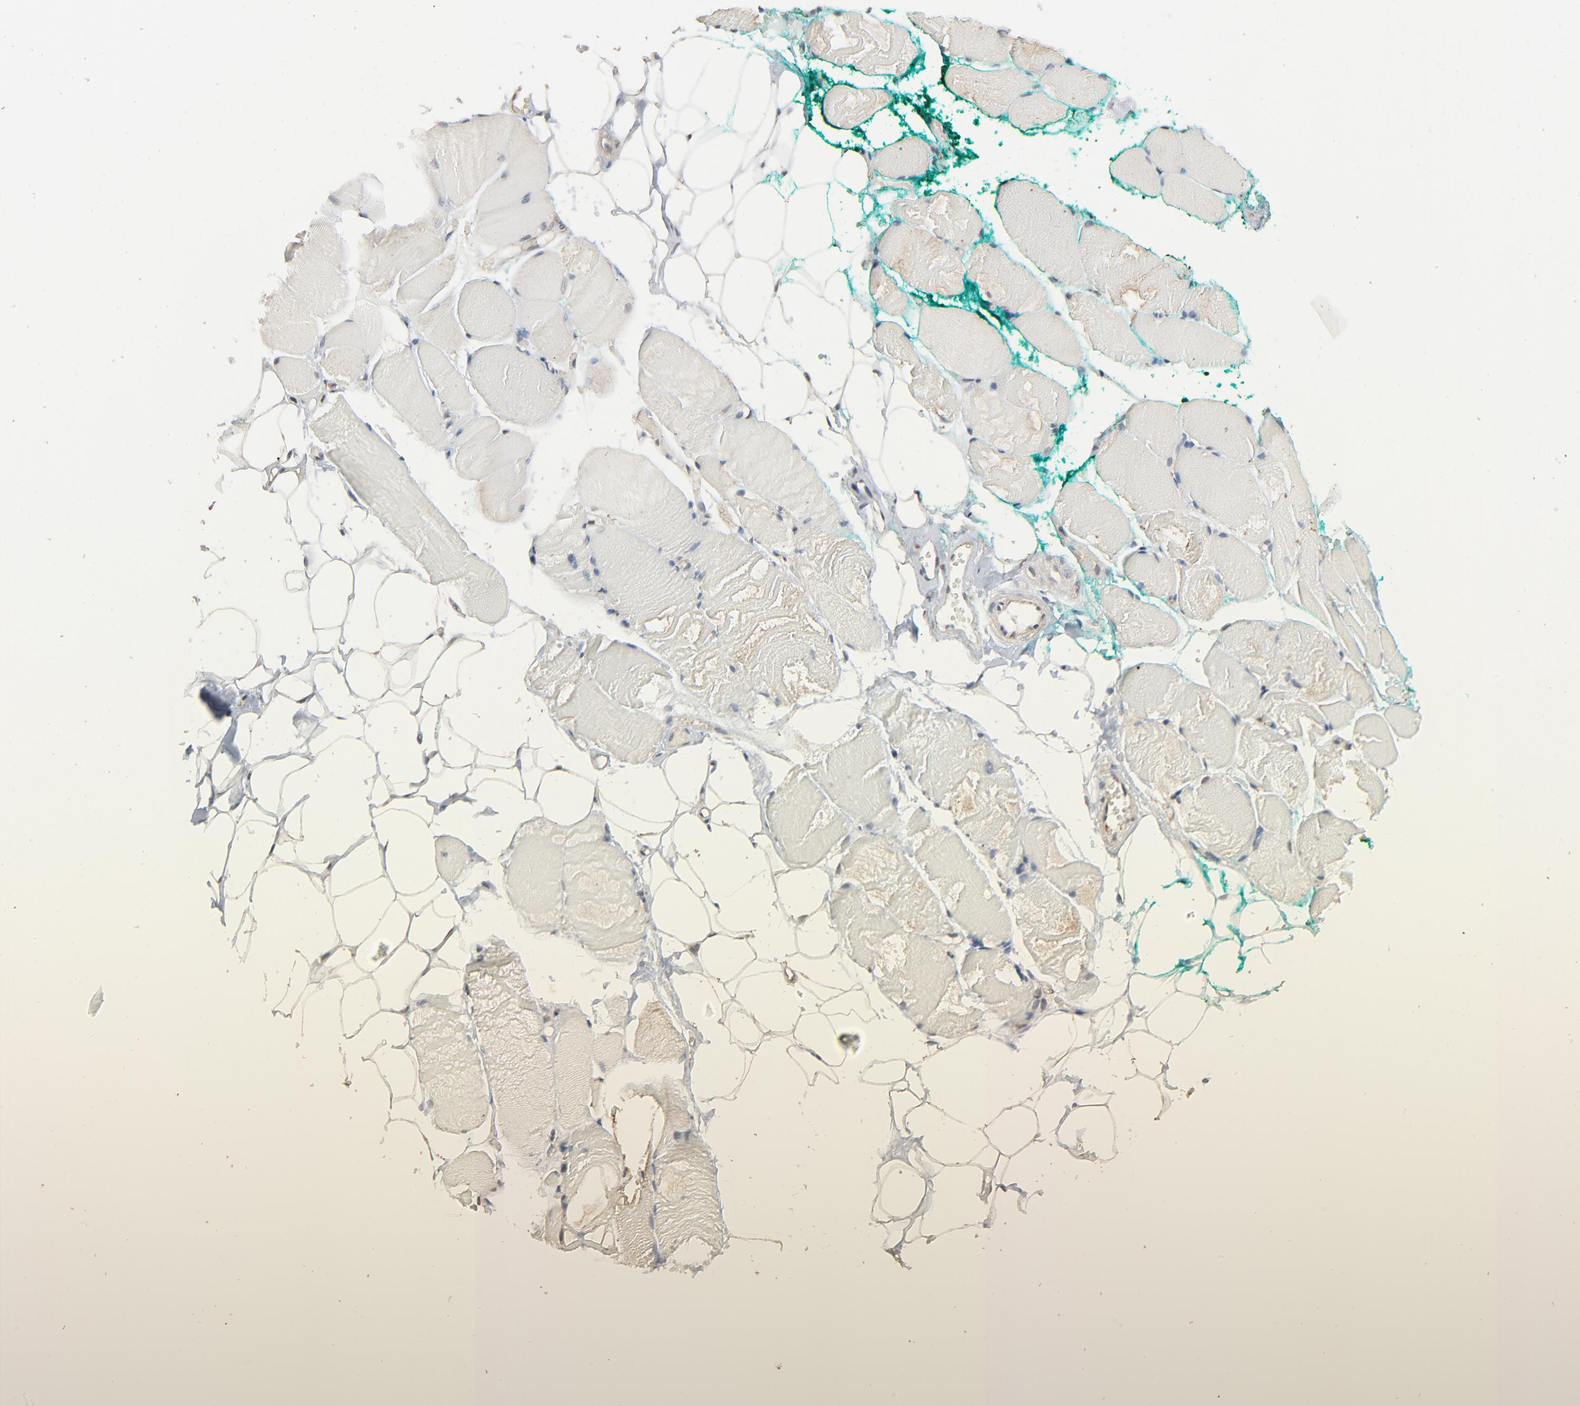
{"staining": {"intensity": "negative", "quantity": "none", "location": "none"}, "tissue": "skeletal muscle", "cell_type": "Myocytes", "image_type": "normal", "snomed": [{"axis": "morphology", "description": "Normal tissue, NOS"}, {"axis": "topography", "description": "Skeletal muscle"}, {"axis": "topography", "description": "Peripheral nerve tissue"}], "caption": "The histopathology image demonstrates no significant staining in myocytes of skeletal muscle.", "gene": "CCT5", "patient": {"sex": "female", "age": 84}}